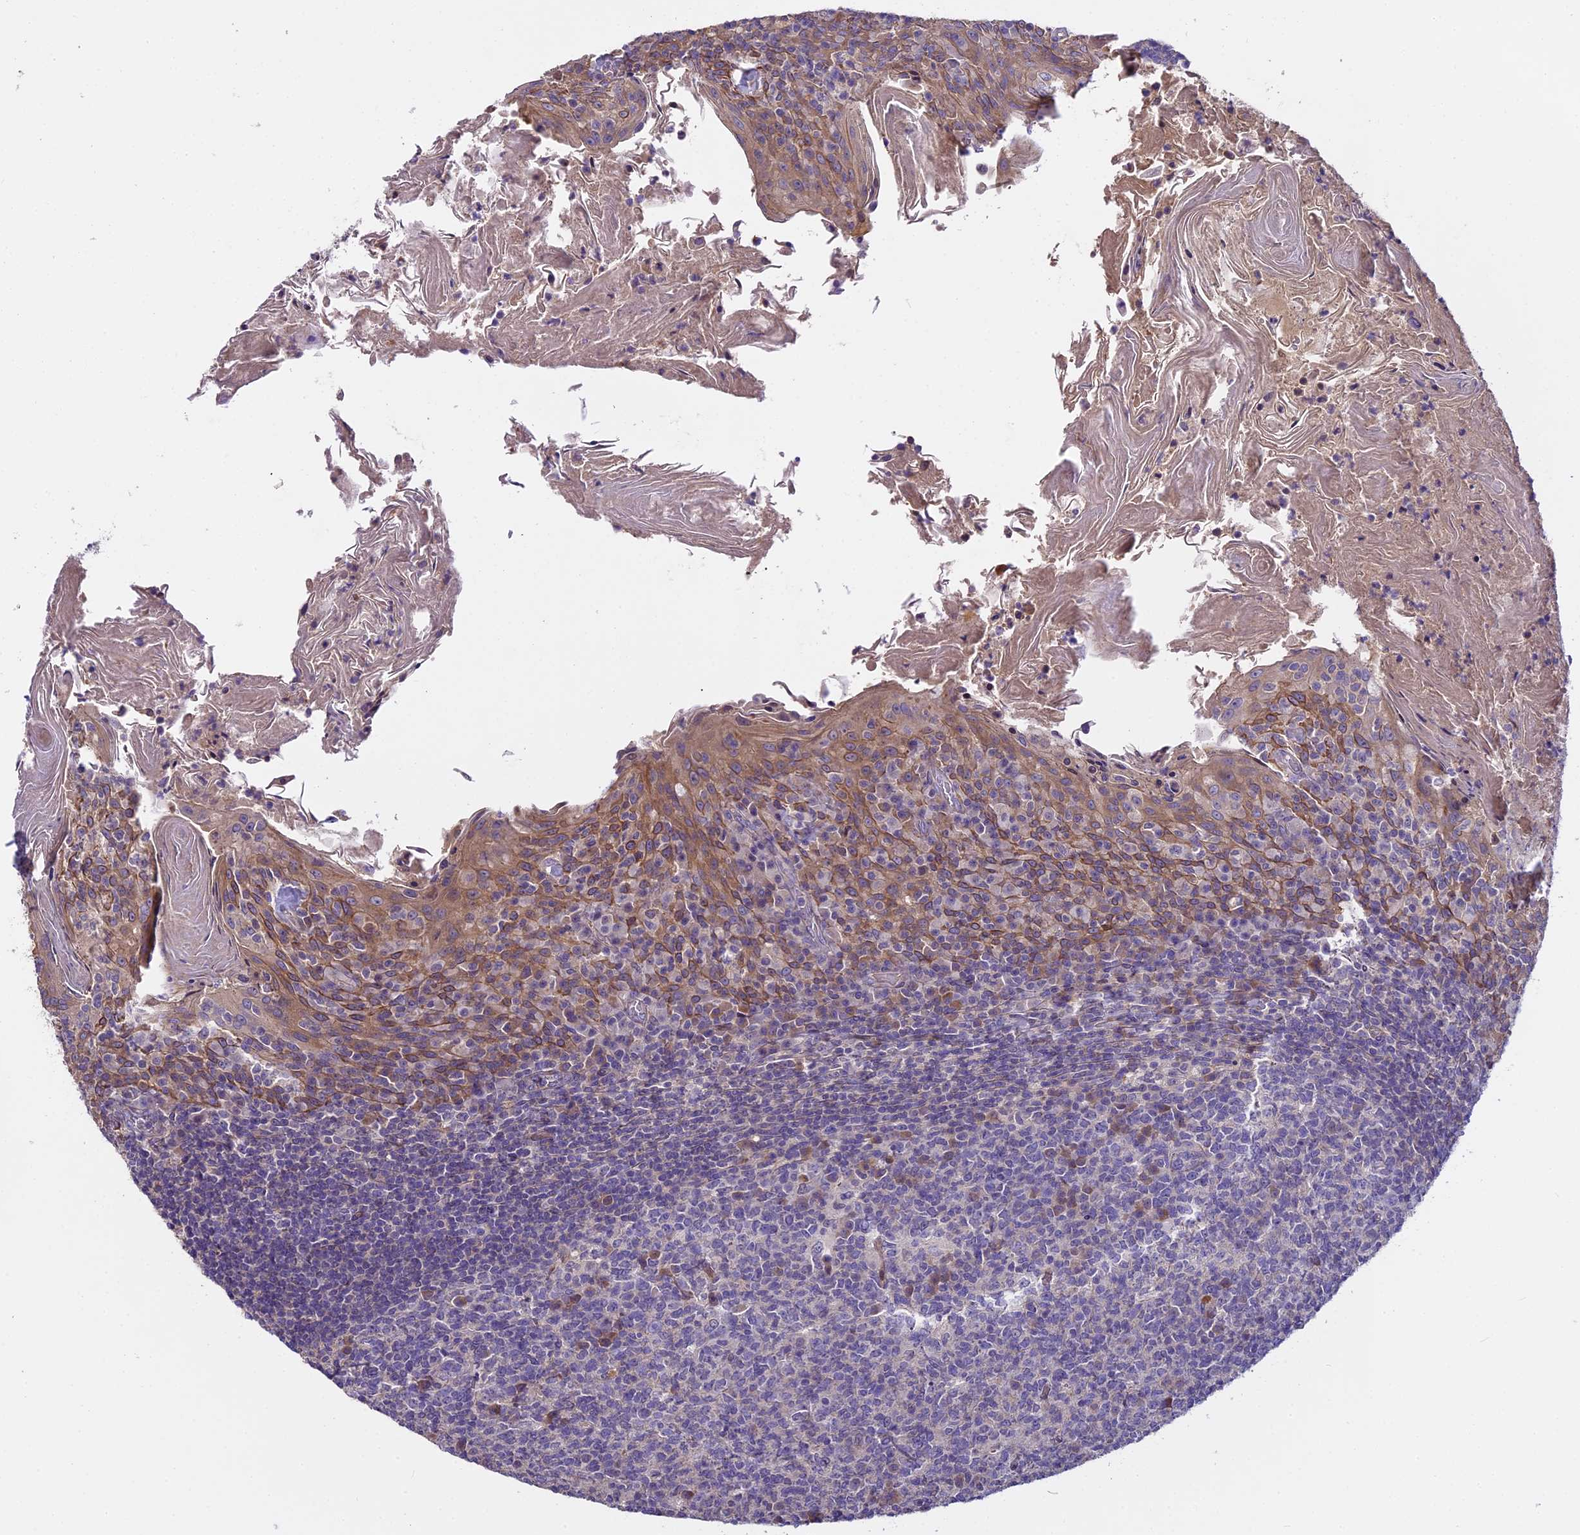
{"staining": {"intensity": "negative", "quantity": "none", "location": "none"}, "tissue": "tonsil", "cell_type": "Germinal center cells", "image_type": "normal", "snomed": [{"axis": "morphology", "description": "Normal tissue, NOS"}, {"axis": "topography", "description": "Tonsil"}], "caption": "DAB immunohistochemical staining of normal human tonsil displays no significant staining in germinal center cells.", "gene": "FAM98C", "patient": {"sex": "female", "age": 10}}